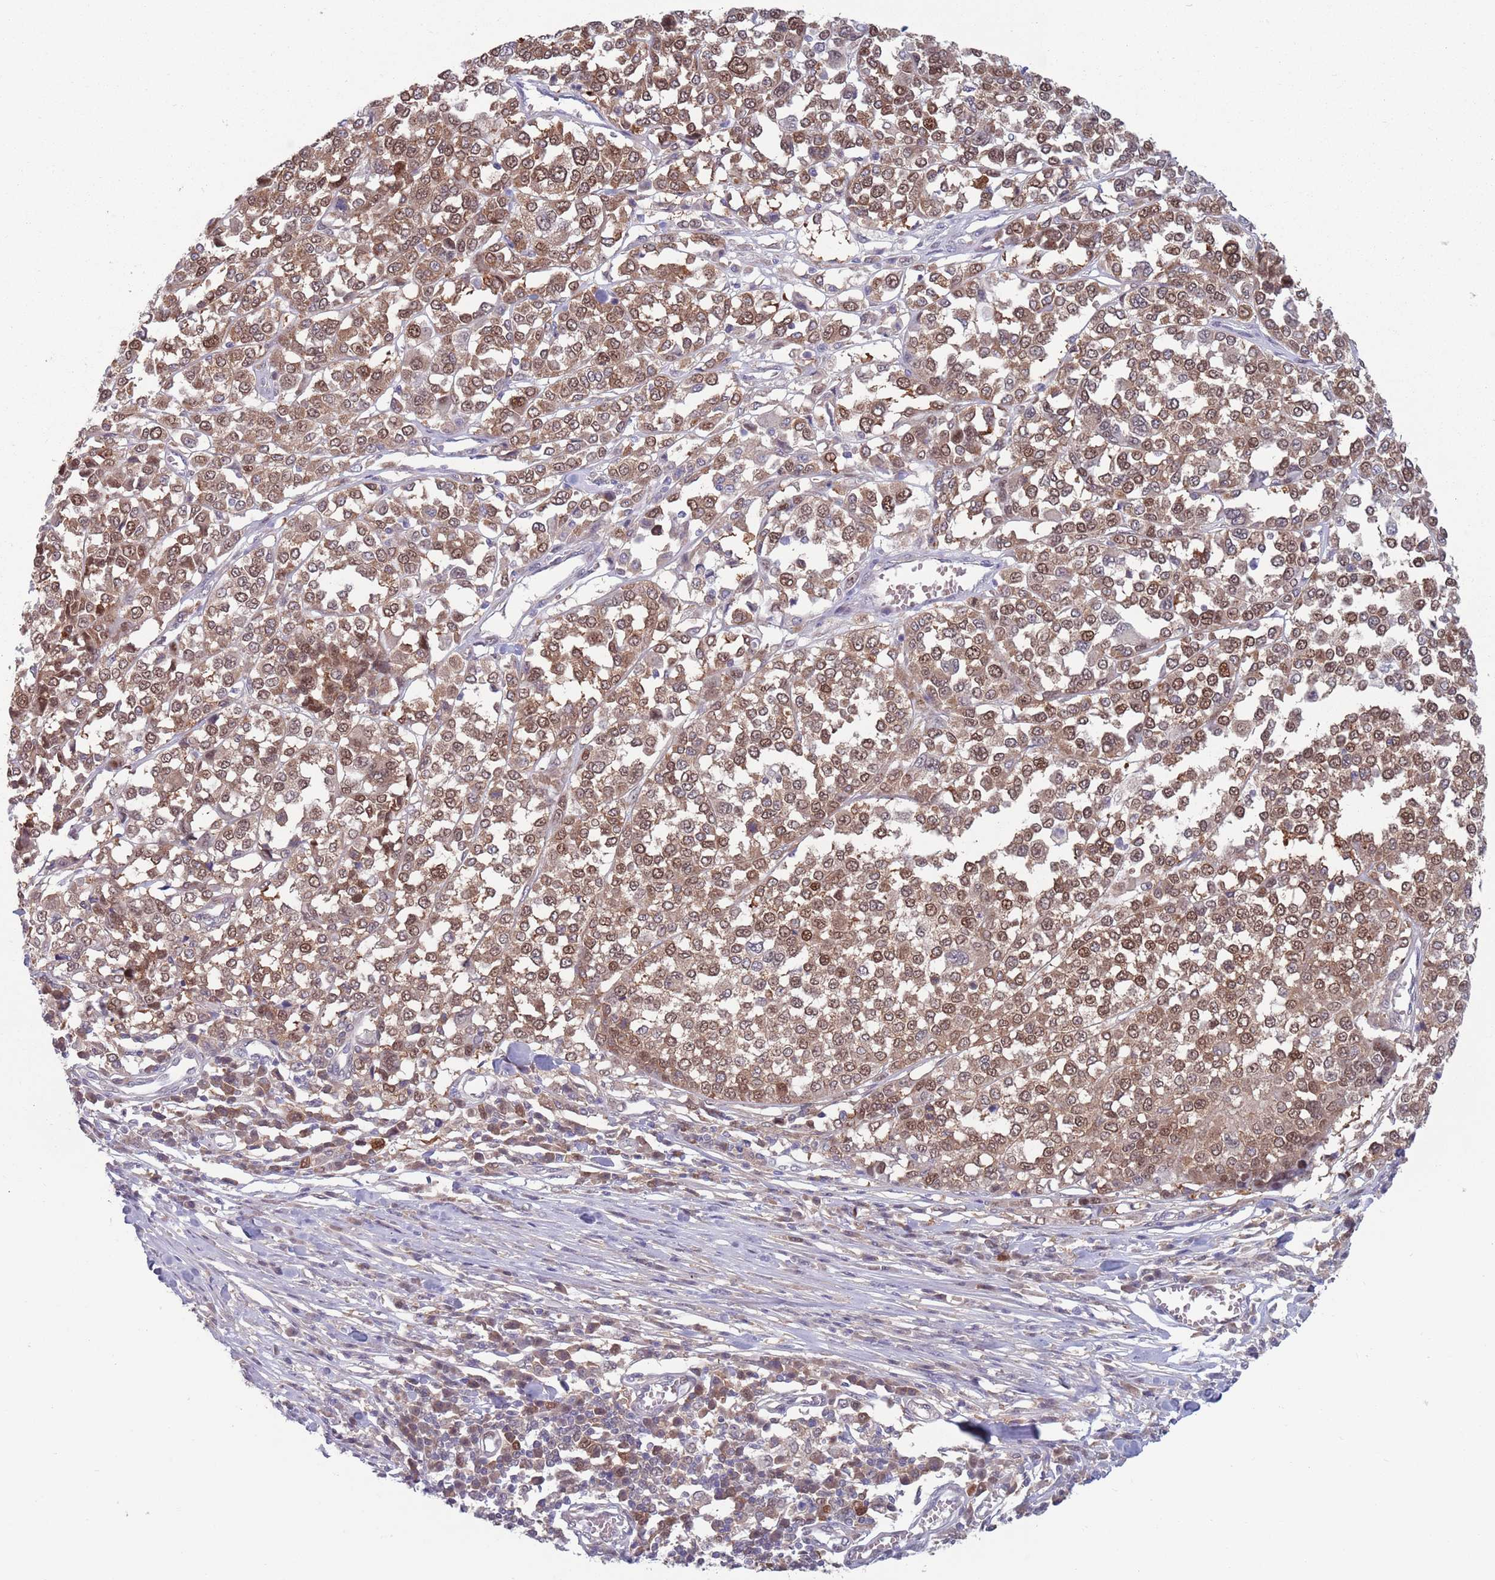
{"staining": {"intensity": "moderate", "quantity": ">75%", "location": "cytoplasmic/membranous,nuclear"}, "tissue": "melanoma", "cell_type": "Tumor cells", "image_type": "cancer", "snomed": [{"axis": "morphology", "description": "Malignant melanoma, Metastatic site"}, {"axis": "topography", "description": "Lymph node"}], "caption": "Malignant melanoma (metastatic site) stained with immunohistochemistry exhibits moderate cytoplasmic/membranous and nuclear expression in about >75% of tumor cells.", "gene": "CLNS1A", "patient": {"sex": "male", "age": 44}}